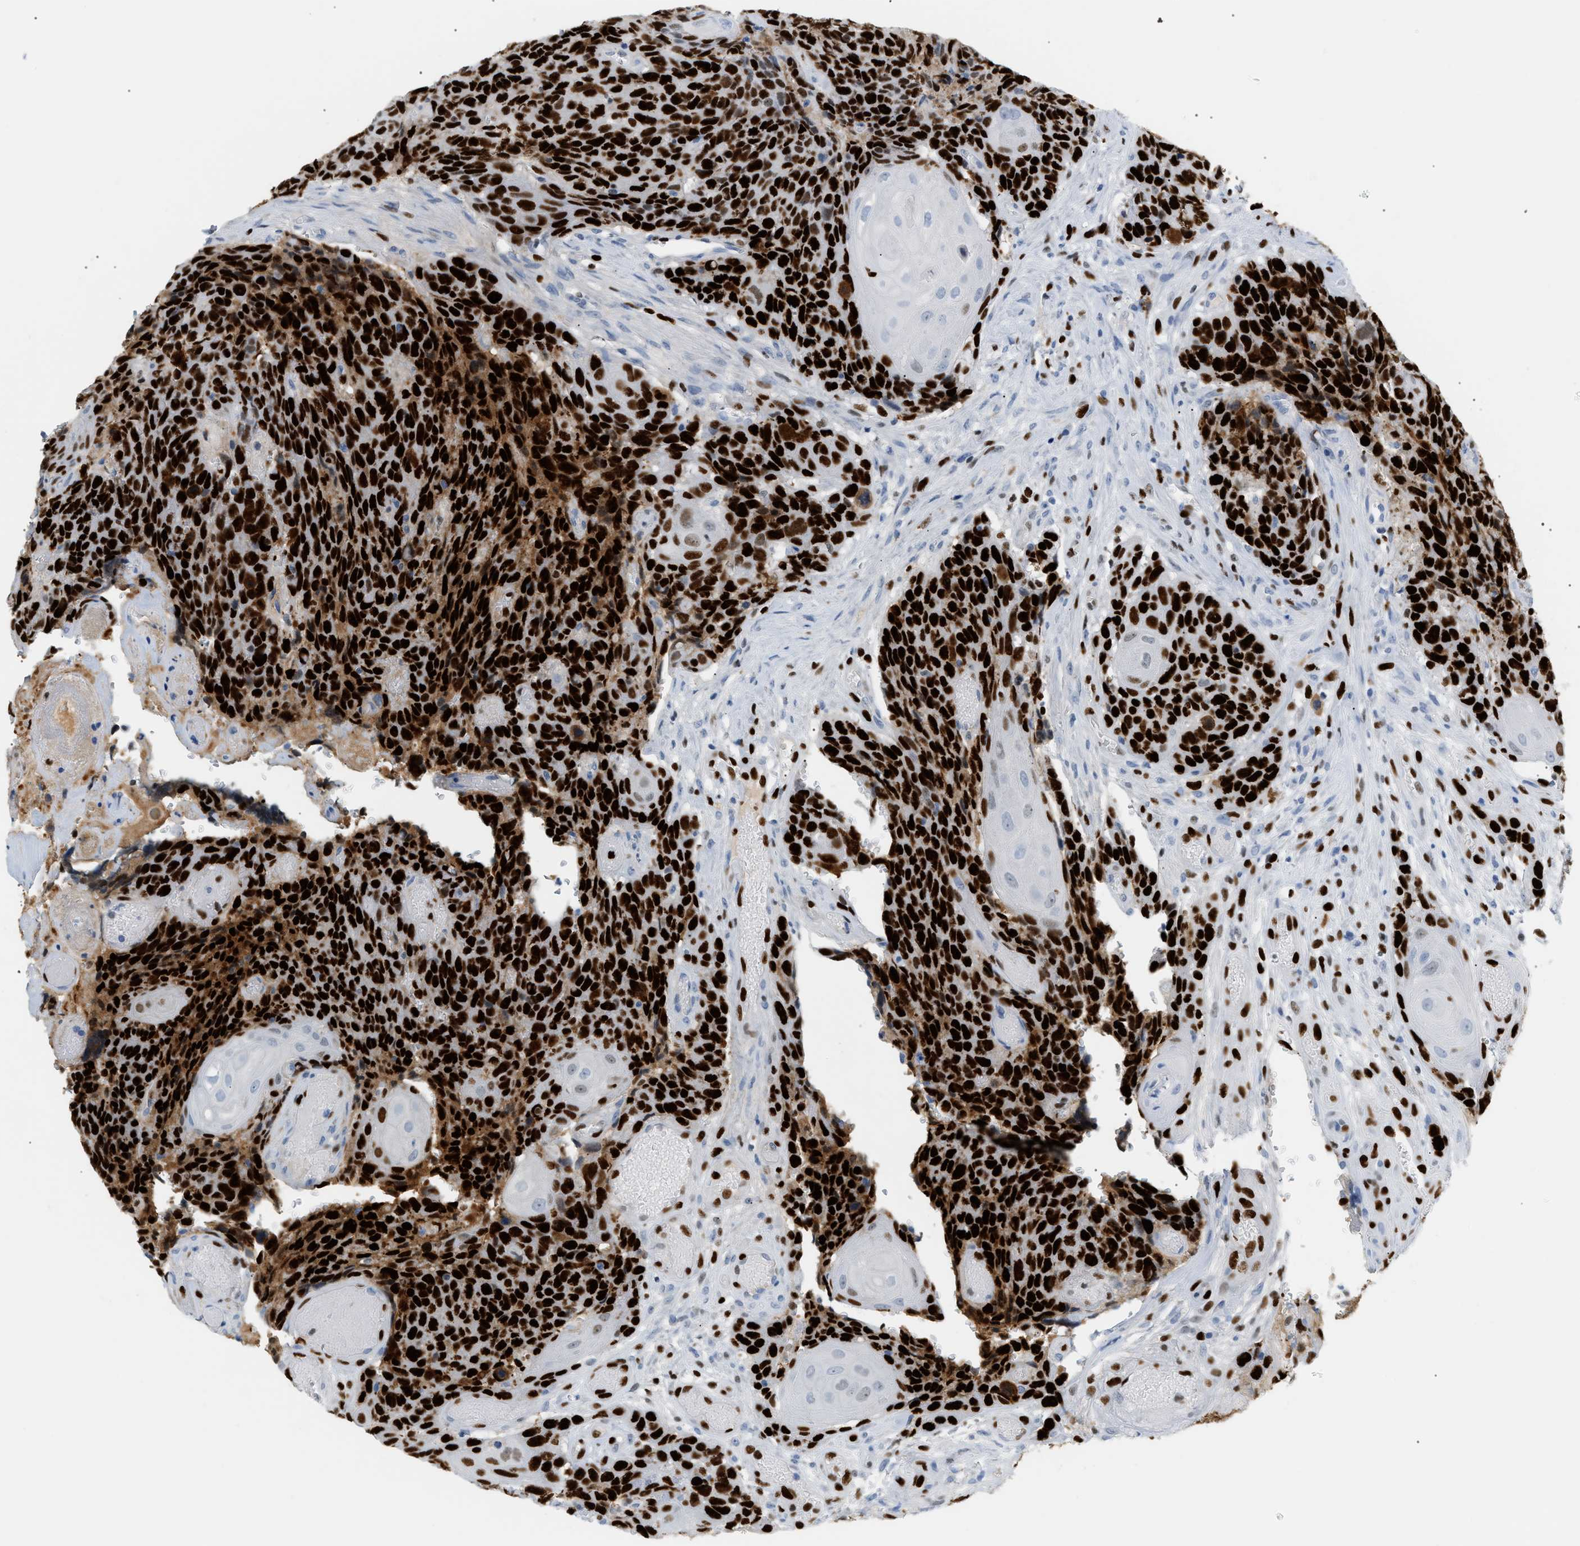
{"staining": {"intensity": "strong", "quantity": ">75%", "location": "cytoplasmic/membranous,nuclear"}, "tissue": "head and neck cancer", "cell_type": "Tumor cells", "image_type": "cancer", "snomed": [{"axis": "morphology", "description": "Squamous cell carcinoma, NOS"}, {"axis": "topography", "description": "Head-Neck"}], "caption": "Human squamous cell carcinoma (head and neck) stained with a protein marker shows strong staining in tumor cells.", "gene": "MCM7", "patient": {"sex": "male", "age": 66}}